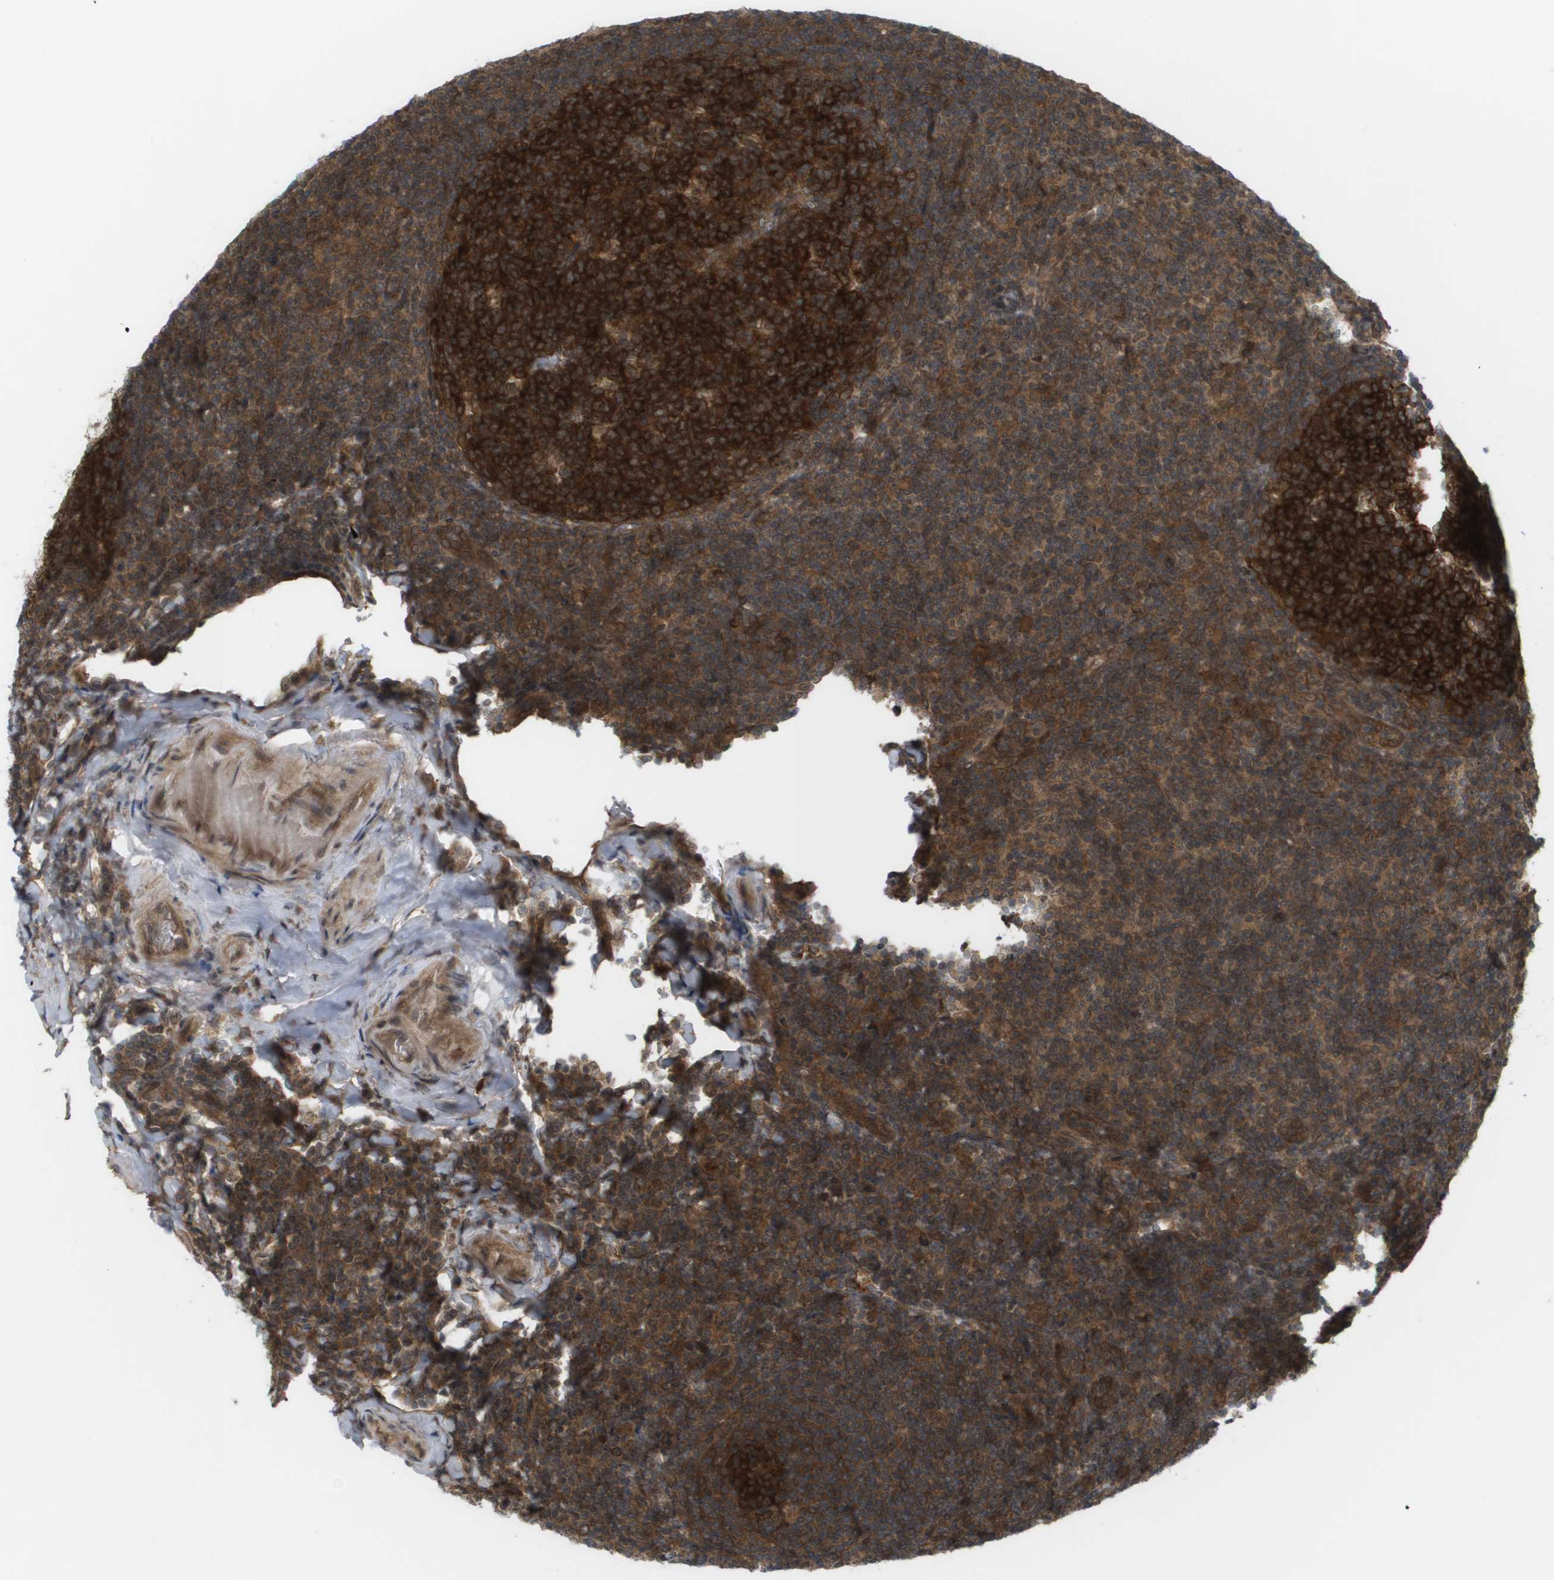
{"staining": {"intensity": "strong", "quantity": ">75%", "location": "cytoplasmic/membranous"}, "tissue": "tonsil", "cell_type": "Germinal center cells", "image_type": "normal", "snomed": [{"axis": "morphology", "description": "Normal tissue, NOS"}, {"axis": "topography", "description": "Tonsil"}], "caption": "Immunohistochemistry histopathology image of benign tonsil stained for a protein (brown), which exhibits high levels of strong cytoplasmic/membranous staining in approximately >75% of germinal center cells.", "gene": "CTPS2", "patient": {"sex": "male", "age": 37}}